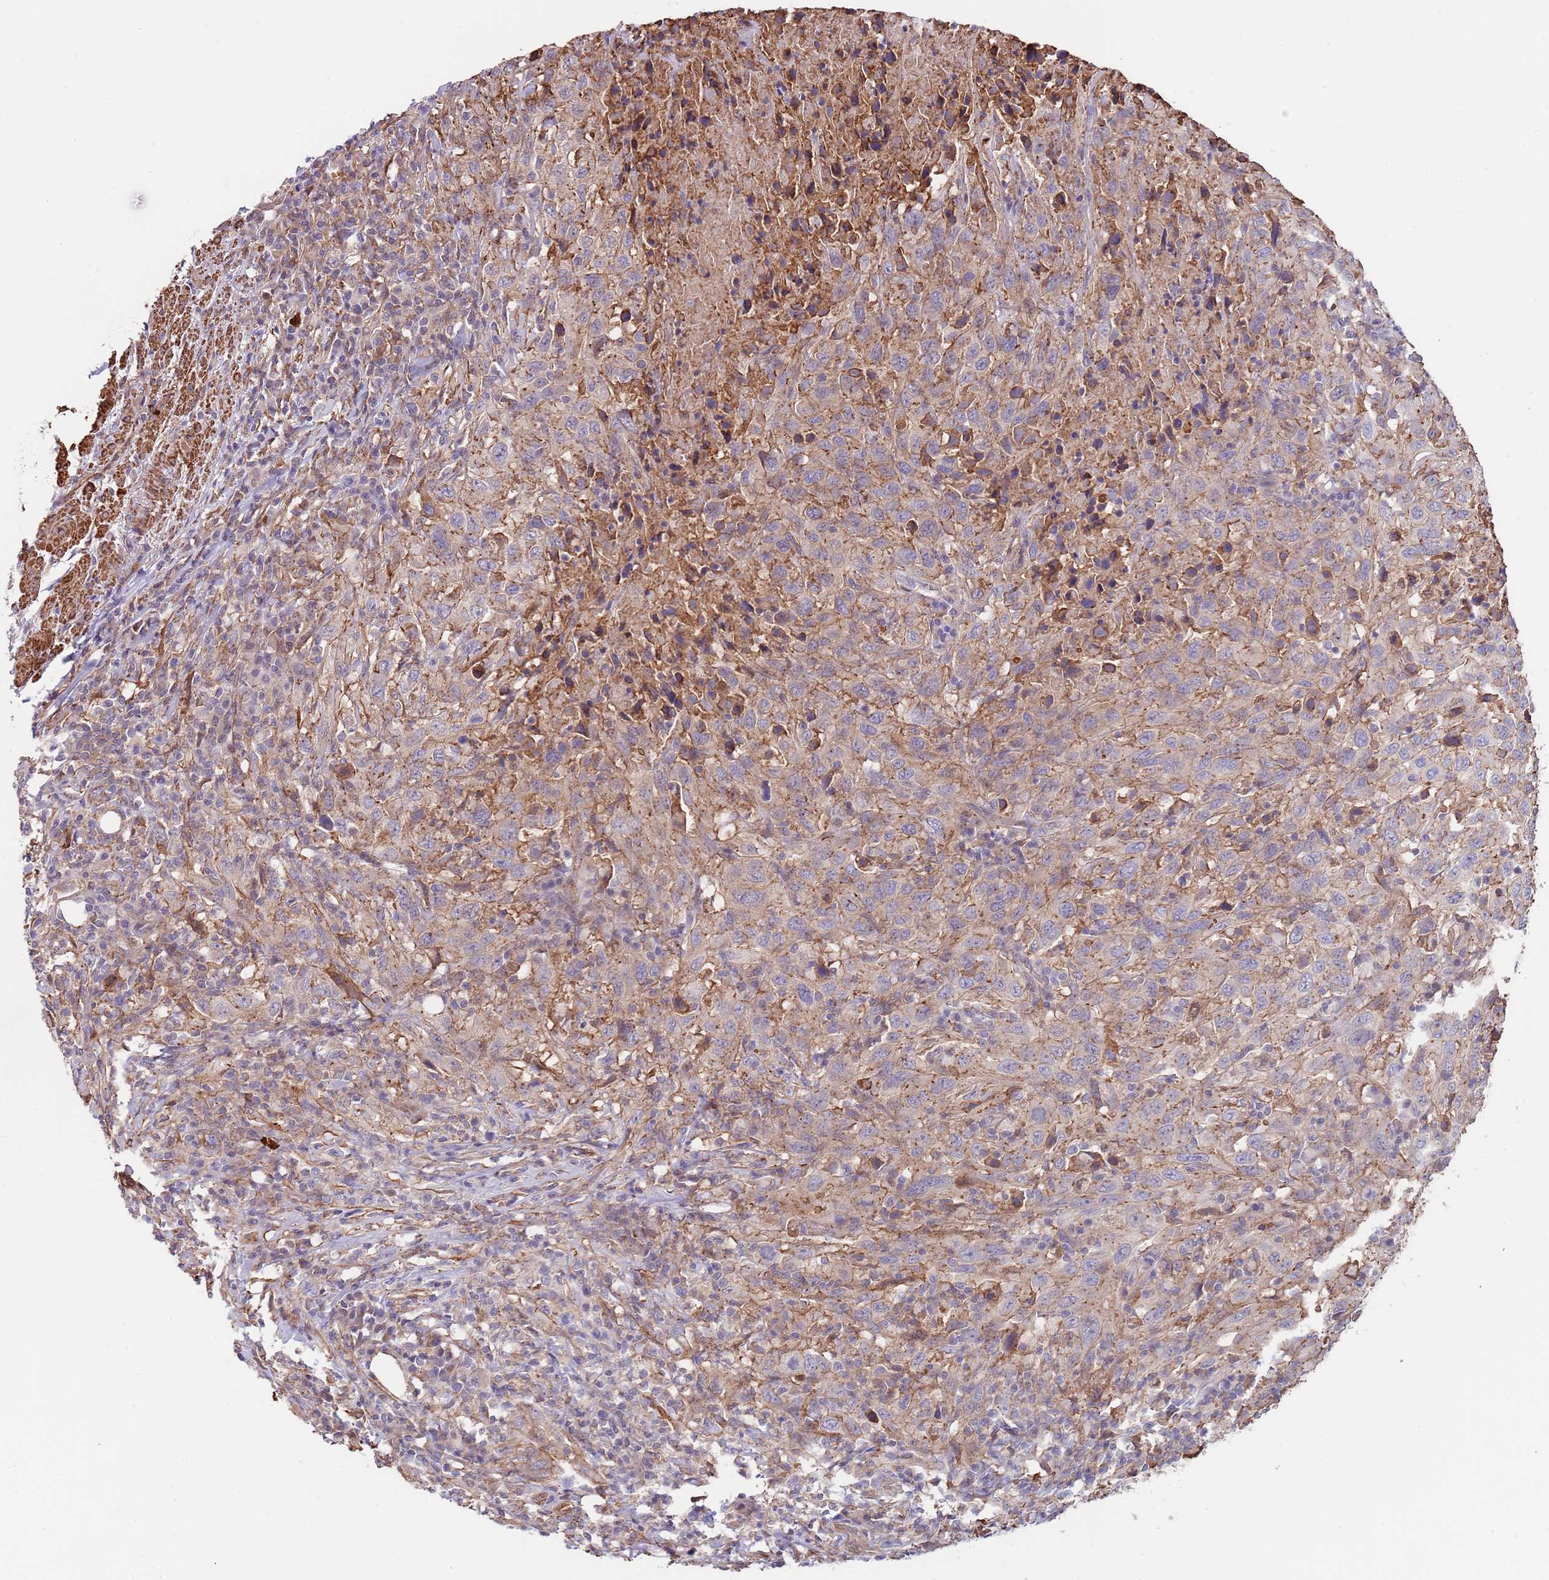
{"staining": {"intensity": "moderate", "quantity": ">75%", "location": "cytoplasmic/membranous"}, "tissue": "urothelial cancer", "cell_type": "Tumor cells", "image_type": "cancer", "snomed": [{"axis": "morphology", "description": "Urothelial carcinoma, High grade"}, {"axis": "topography", "description": "Urinary bladder"}], "caption": "Protein staining by immunohistochemistry (IHC) demonstrates moderate cytoplasmic/membranous expression in about >75% of tumor cells in urothelial carcinoma (high-grade).", "gene": "BPNT1", "patient": {"sex": "male", "age": 61}}